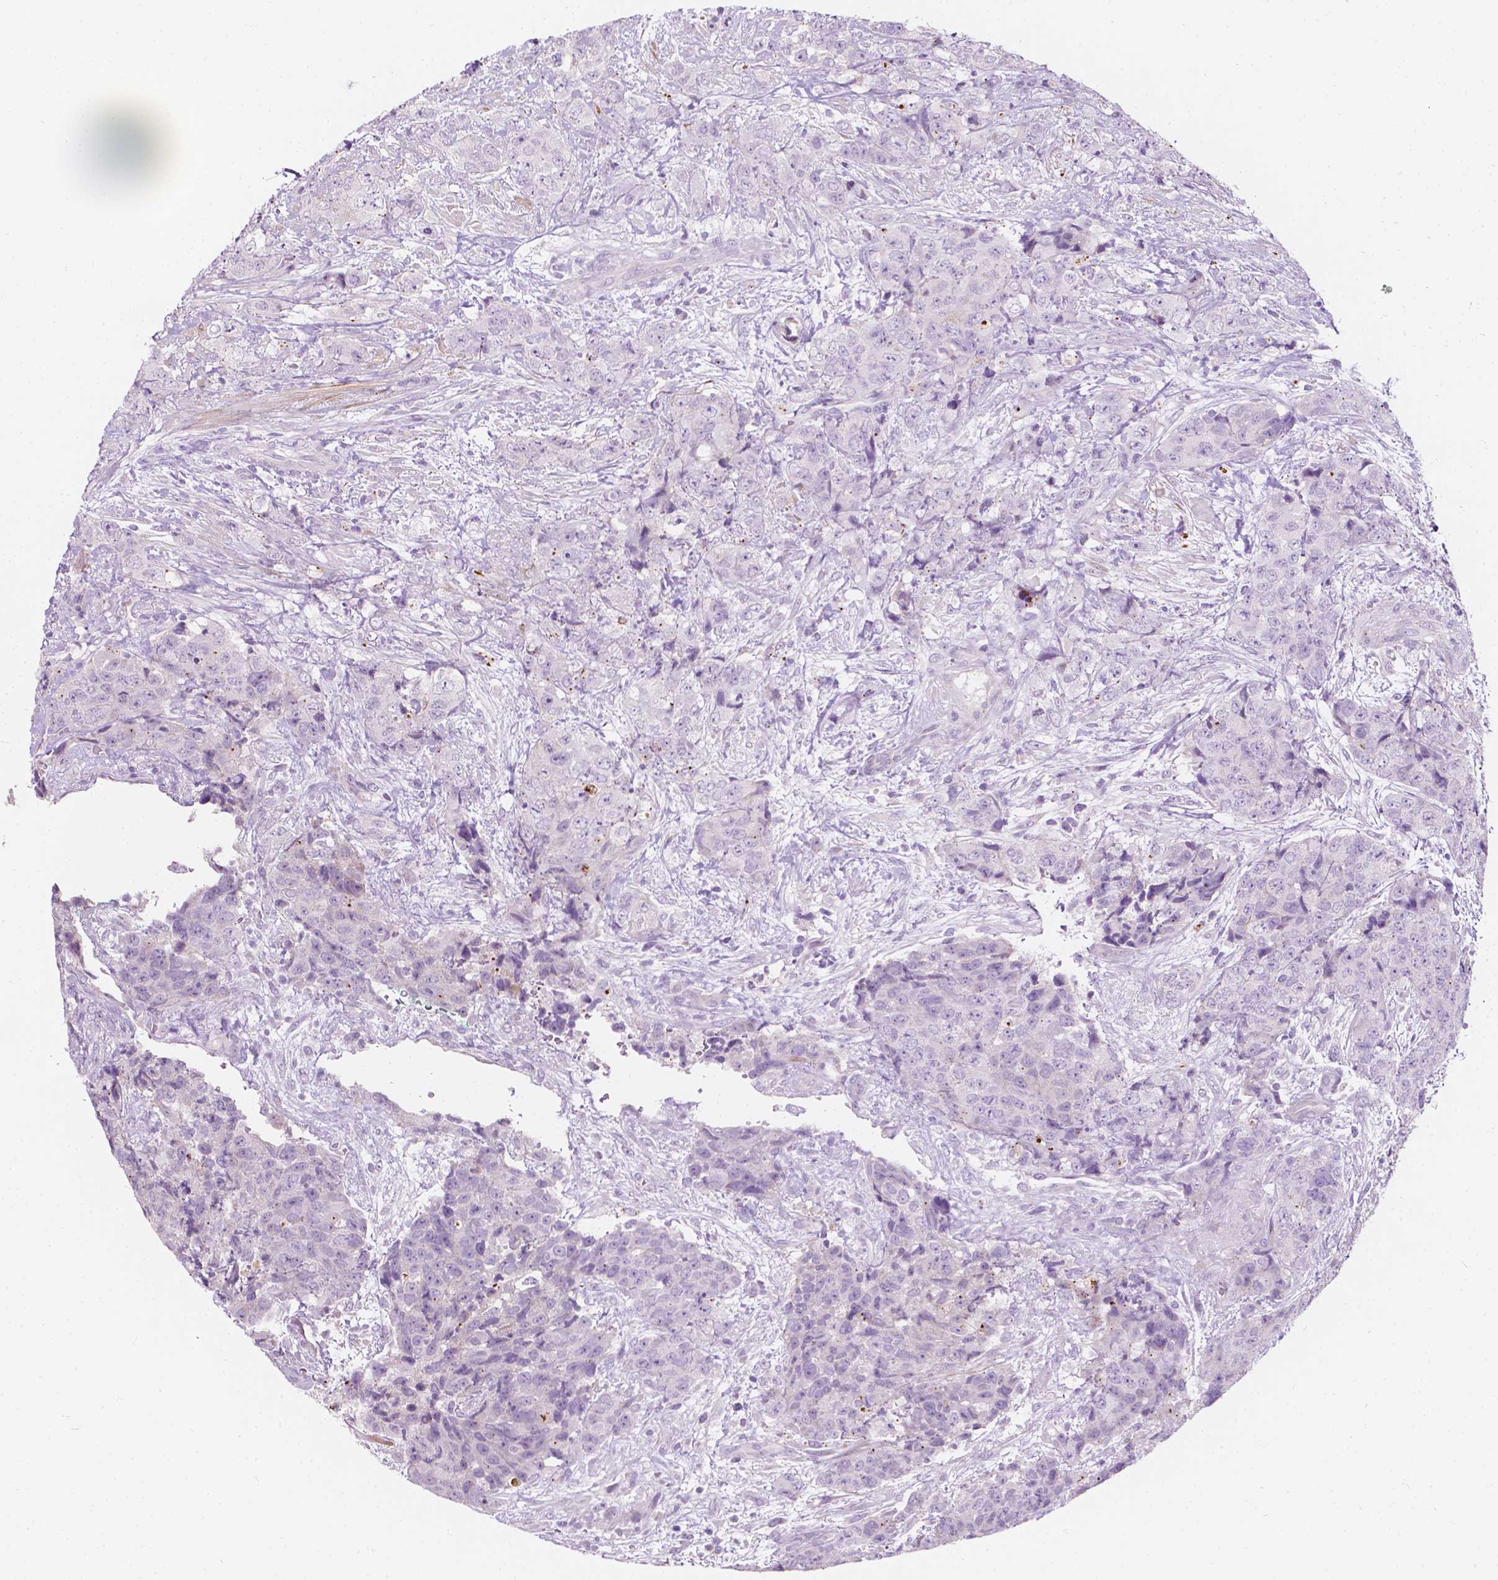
{"staining": {"intensity": "negative", "quantity": "none", "location": "none"}, "tissue": "urothelial cancer", "cell_type": "Tumor cells", "image_type": "cancer", "snomed": [{"axis": "morphology", "description": "Urothelial carcinoma, High grade"}, {"axis": "topography", "description": "Urinary bladder"}], "caption": "Tumor cells show no significant protein expression in urothelial cancer. The staining was performed using DAB (3,3'-diaminobenzidine) to visualize the protein expression in brown, while the nuclei were stained in blue with hematoxylin (Magnification: 20x).", "gene": "NOS1AP", "patient": {"sex": "female", "age": 78}}